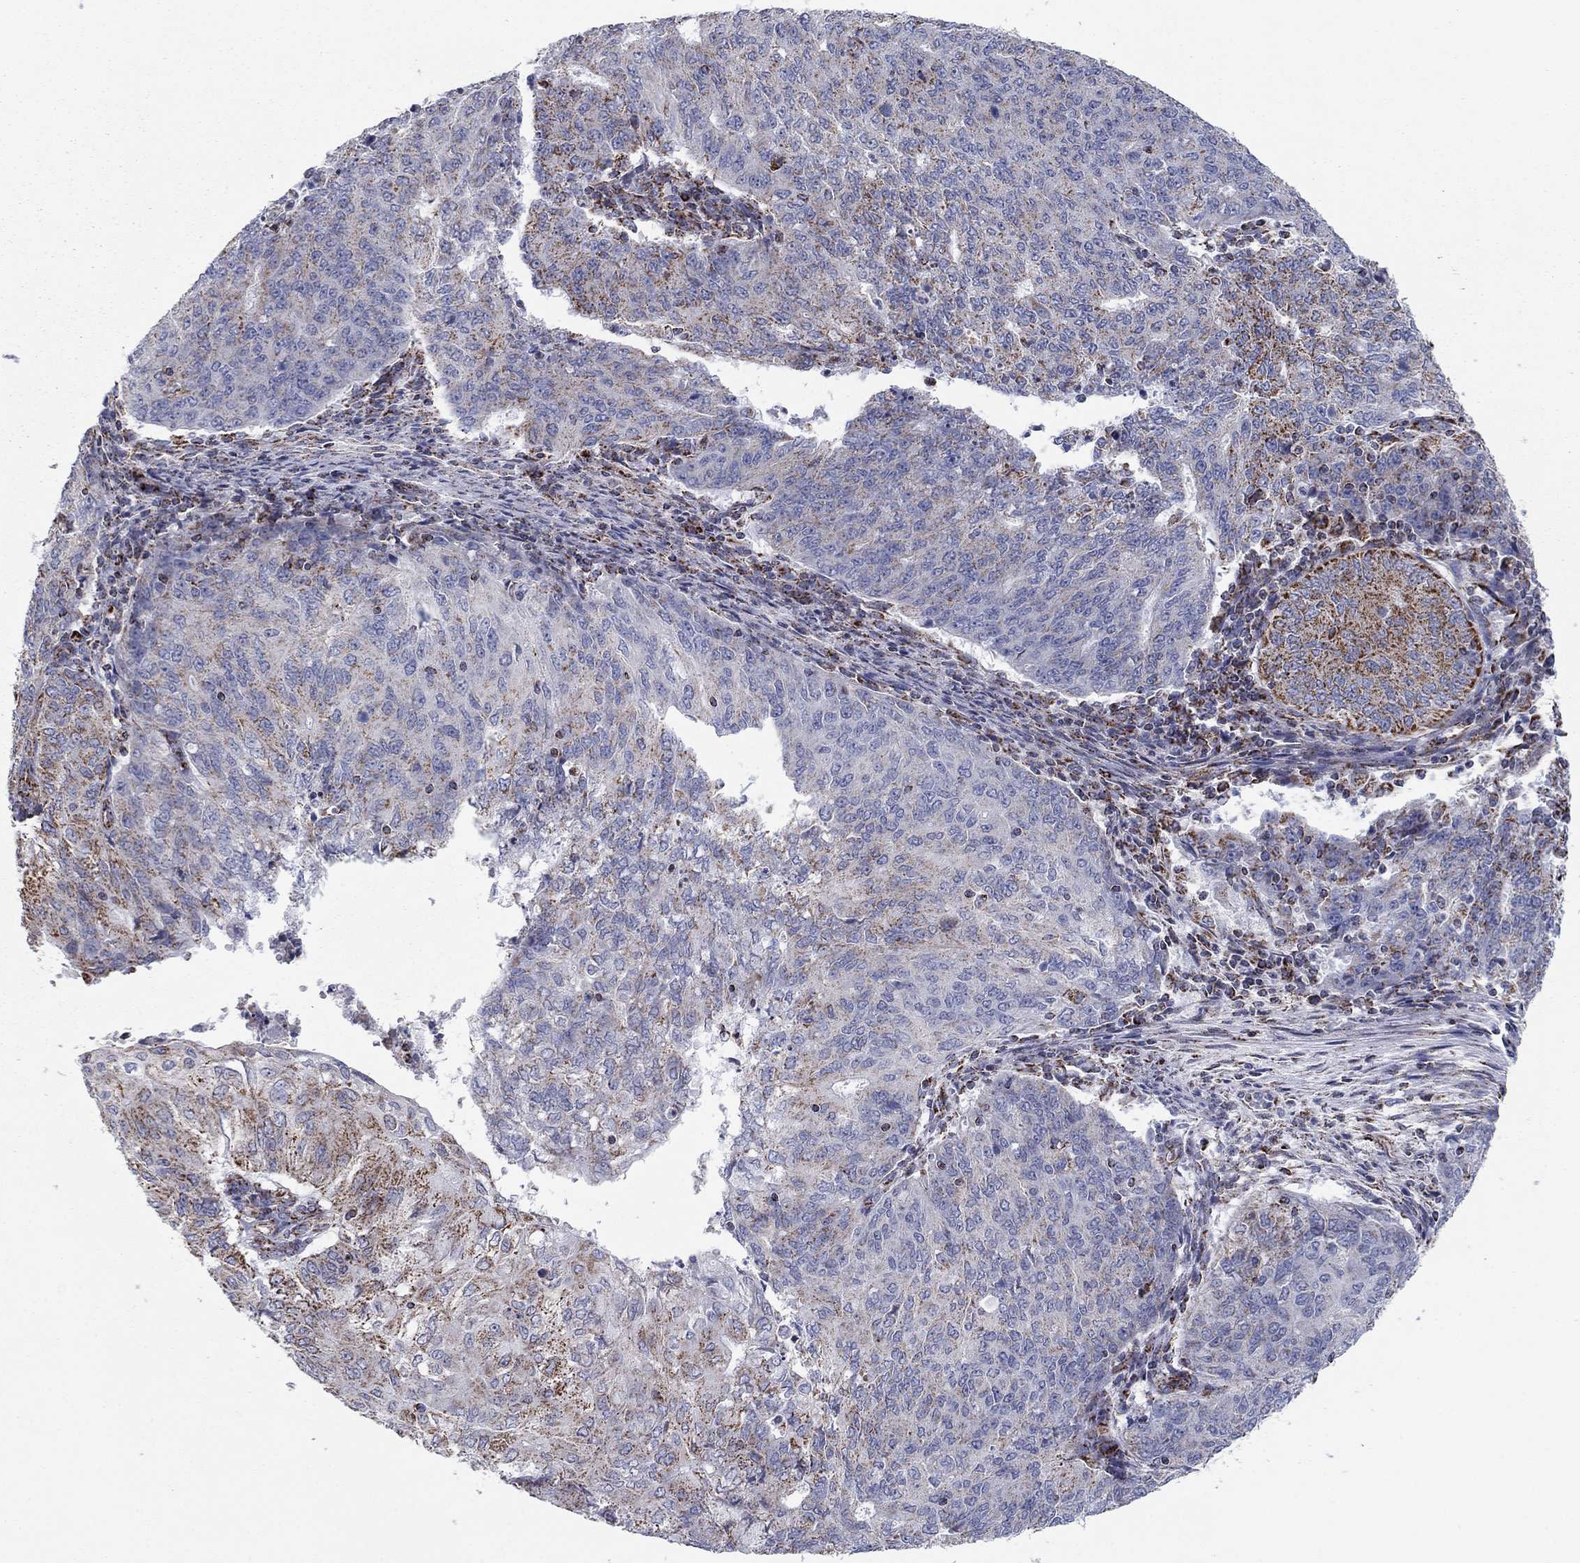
{"staining": {"intensity": "strong", "quantity": "<25%", "location": "cytoplasmic/membranous"}, "tissue": "endometrial cancer", "cell_type": "Tumor cells", "image_type": "cancer", "snomed": [{"axis": "morphology", "description": "Adenocarcinoma, NOS"}, {"axis": "topography", "description": "Endometrium"}], "caption": "Immunohistochemical staining of human adenocarcinoma (endometrial) demonstrates medium levels of strong cytoplasmic/membranous protein positivity in approximately <25% of tumor cells.", "gene": "NDUFV1", "patient": {"sex": "female", "age": 82}}